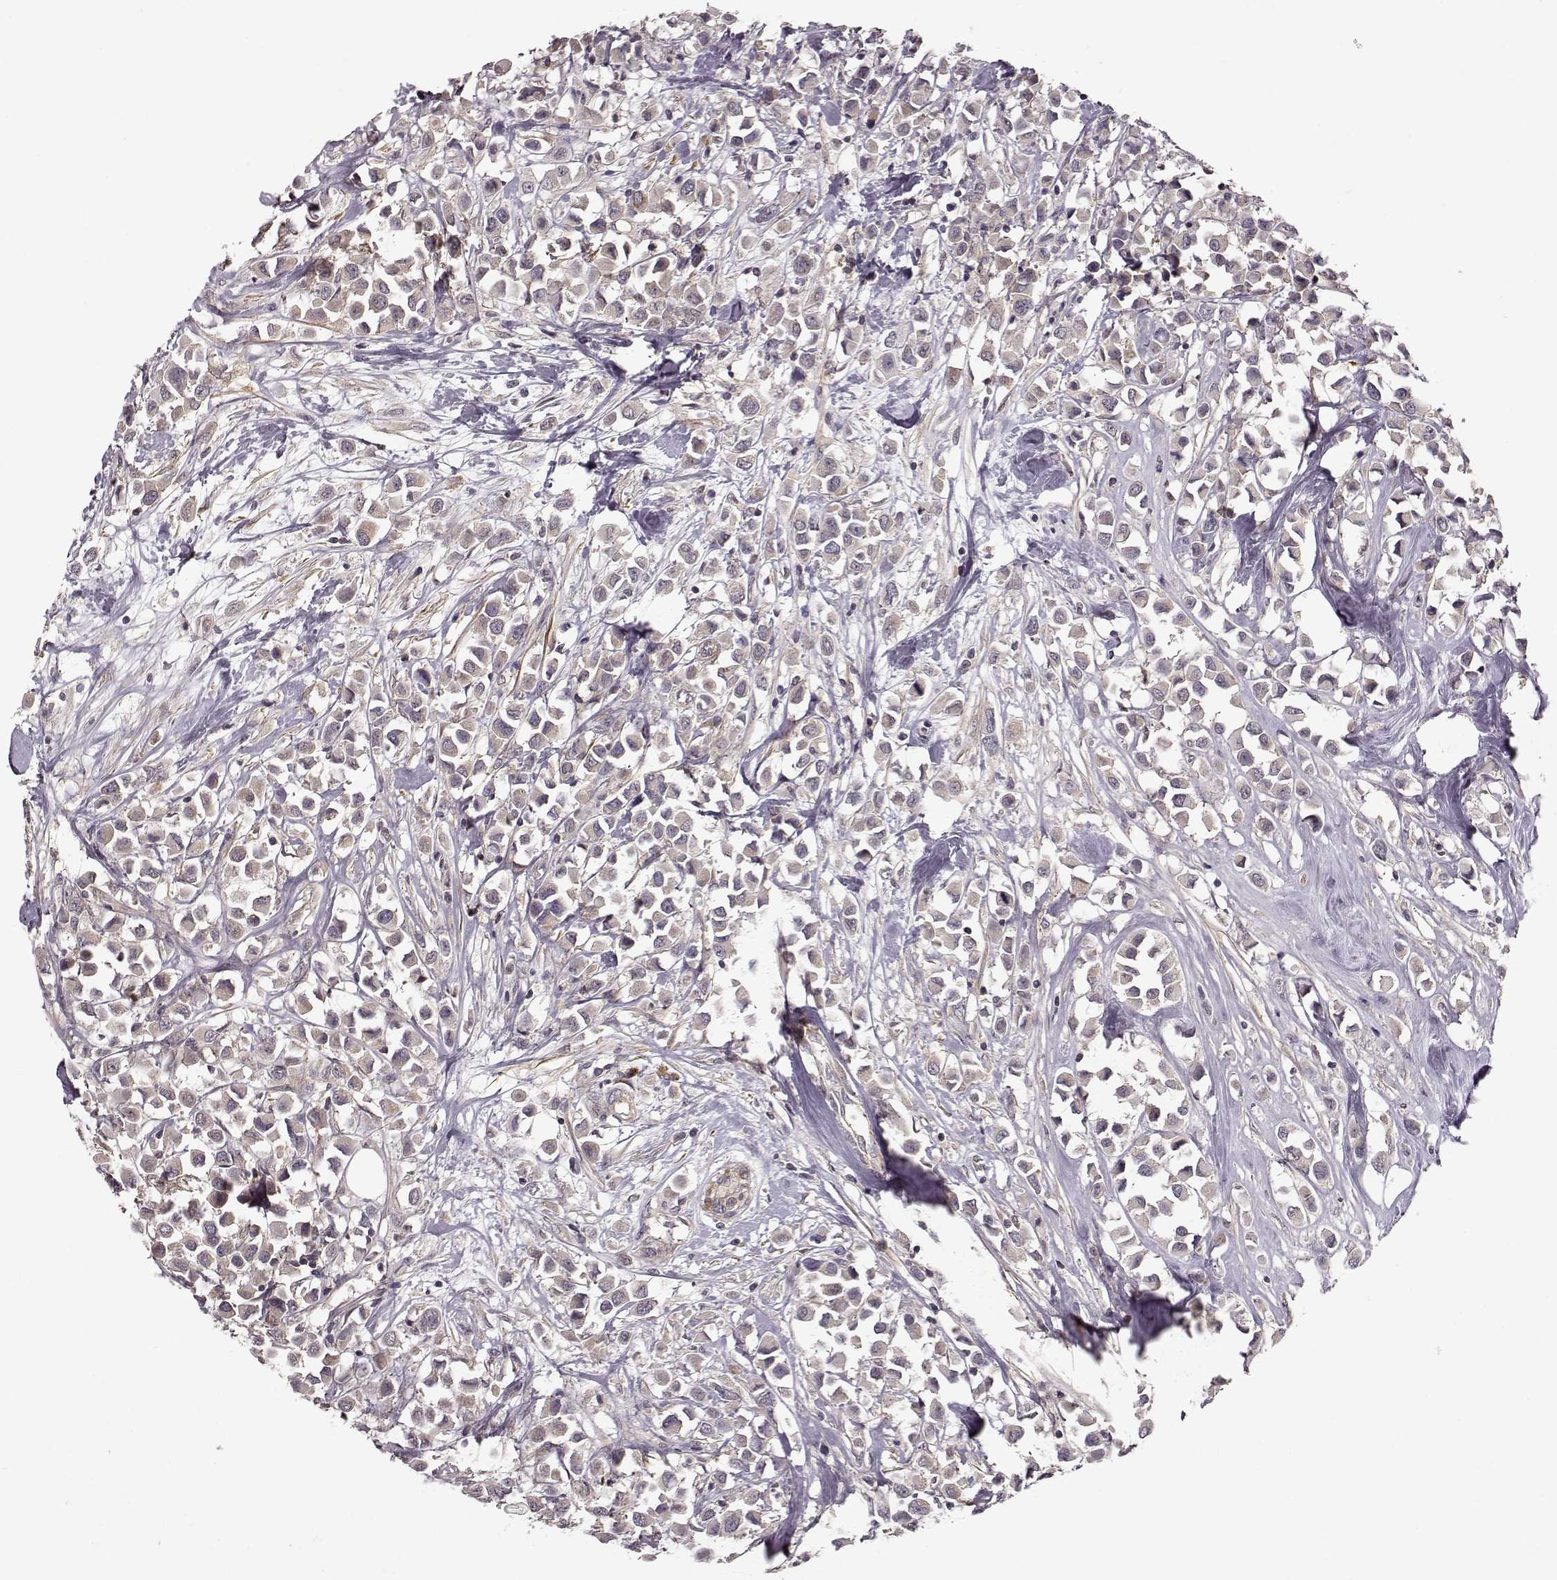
{"staining": {"intensity": "negative", "quantity": "none", "location": "none"}, "tissue": "breast cancer", "cell_type": "Tumor cells", "image_type": "cancer", "snomed": [{"axis": "morphology", "description": "Duct carcinoma"}, {"axis": "topography", "description": "Breast"}], "caption": "A photomicrograph of human invasive ductal carcinoma (breast) is negative for staining in tumor cells.", "gene": "SLAIN2", "patient": {"sex": "female", "age": 61}}